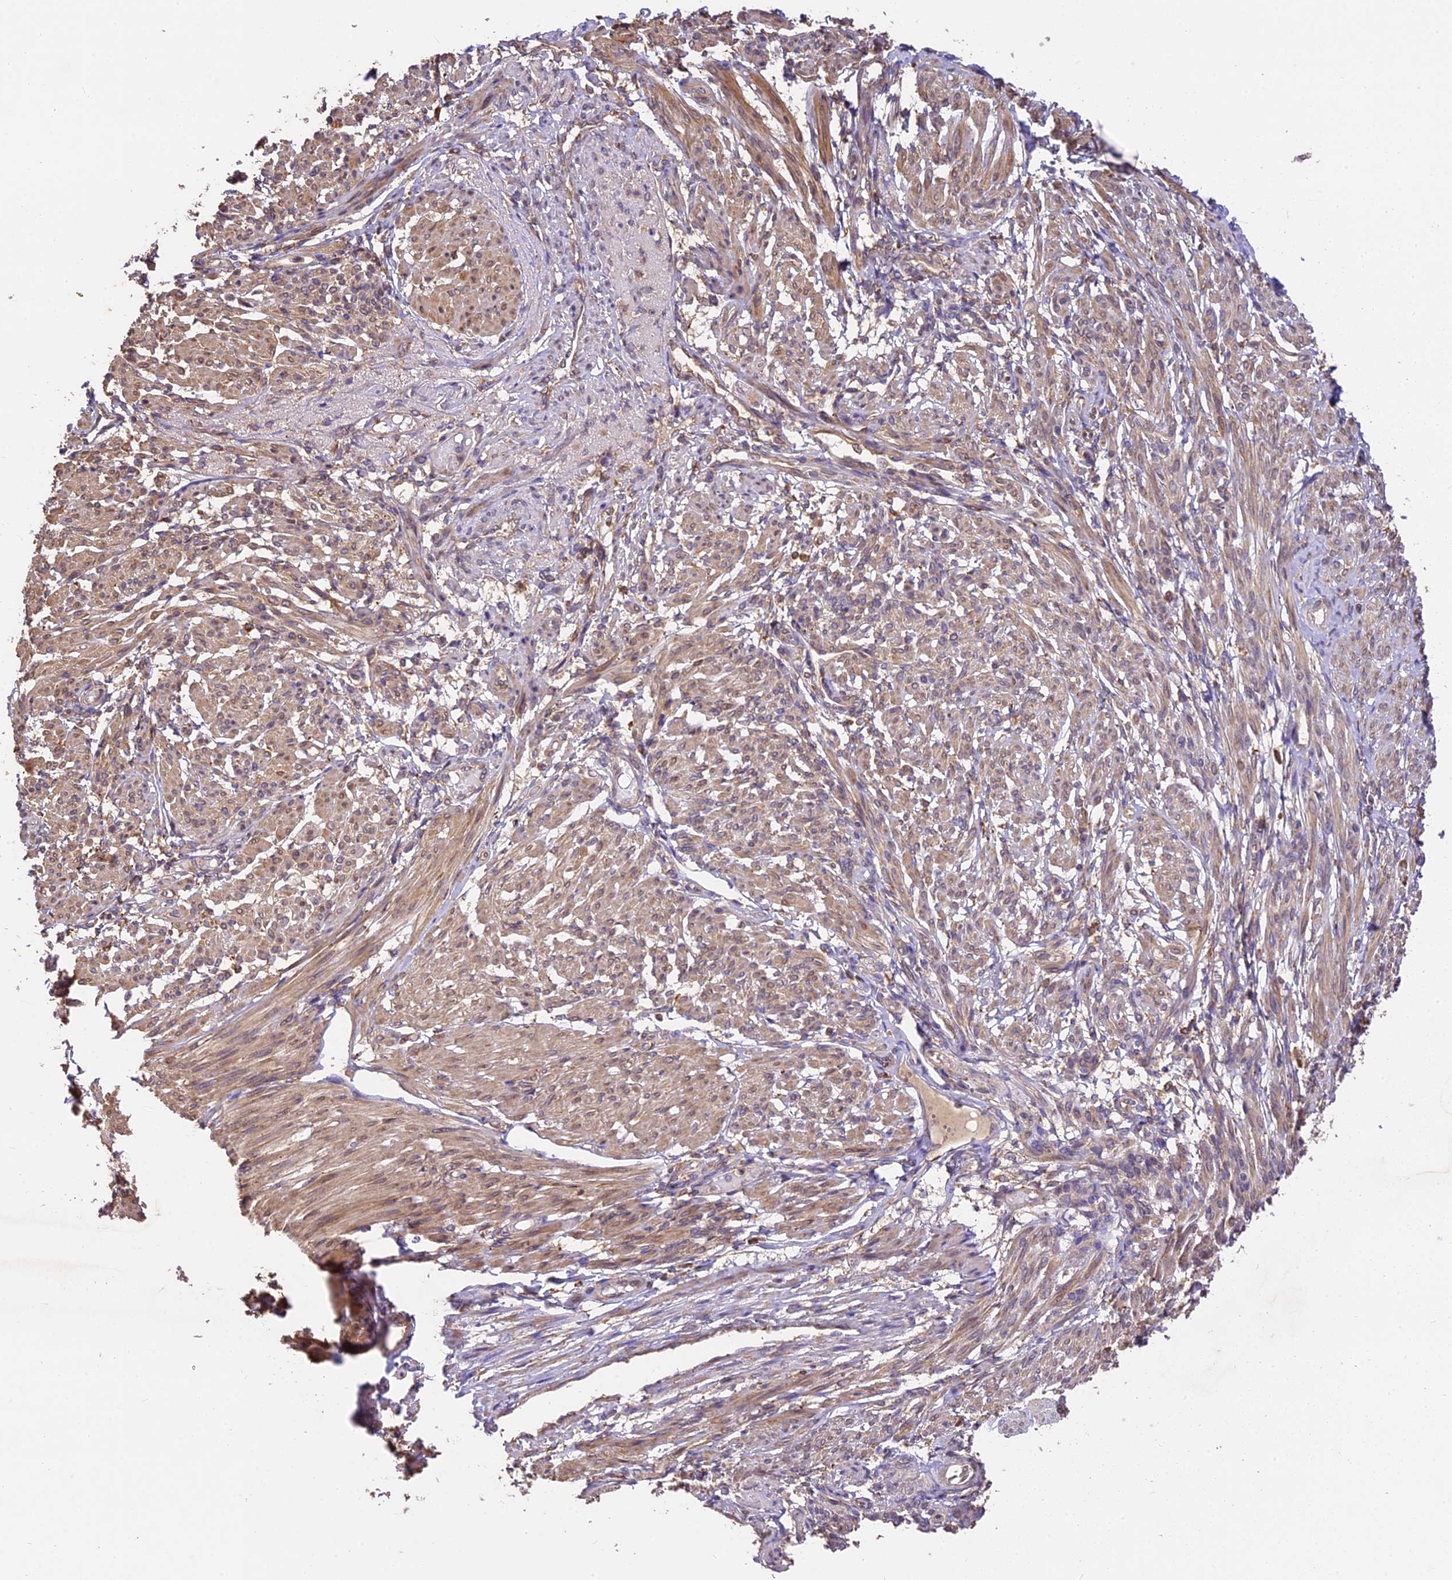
{"staining": {"intensity": "moderate", "quantity": "25%-75%", "location": "cytoplasmic/membranous"}, "tissue": "smooth muscle", "cell_type": "Smooth muscle cells", "image_type": "normal", "snomed": [{"axis": "morphology", "description": "Normal tissue, NOS"}, {"axis": "topography", "description": "Smooth muscle"}], "caption": "The image reveals a brown stain indicating the presence of a protein in the cytoplasmic/membranous of smooth muscle cells in smooth muscle.", "gene": "BRAP", "patient": {"sex": "female", "age": 39}}